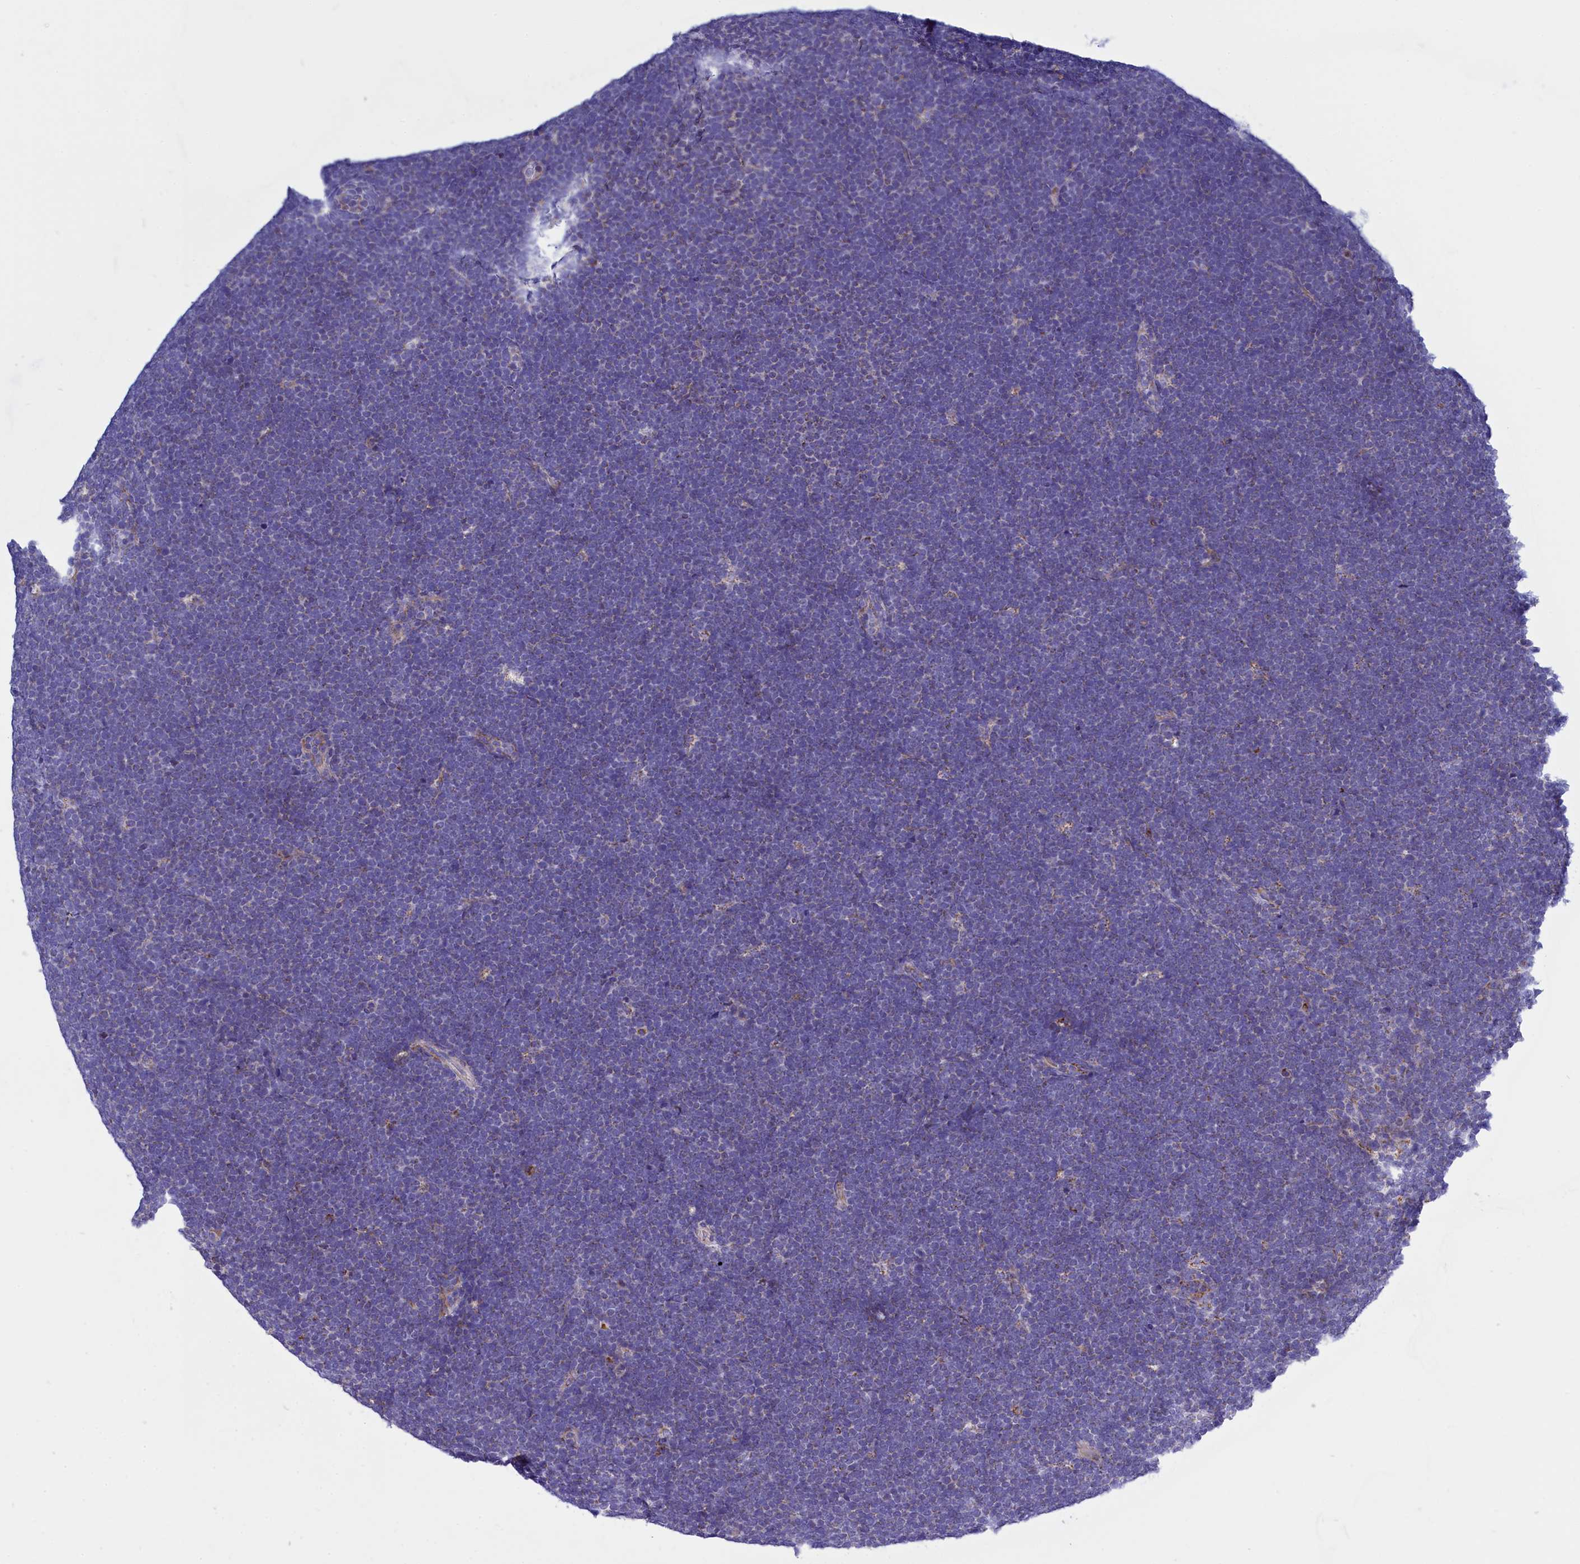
{"staining": {"intensity": "negative", "quantity": "none", "location": "none"}, "tissue": "lymphoma", "cell_type": "Tumor cells", "image_type": "cancer", "snomed": [{"axis": "morphology", "description": "Malignant lymphoma, non-Hodgkin's type, High grade"}, {"axis": "topography", "description": "Lymph node"}], "caption": "Micrograph shows no significant protein positivity in tumor cells of high-grade malignant lymphoma, non-Hodgkin's type.", "gene": "CCRL2", "patient": {"sex": "male", "age": 13}}